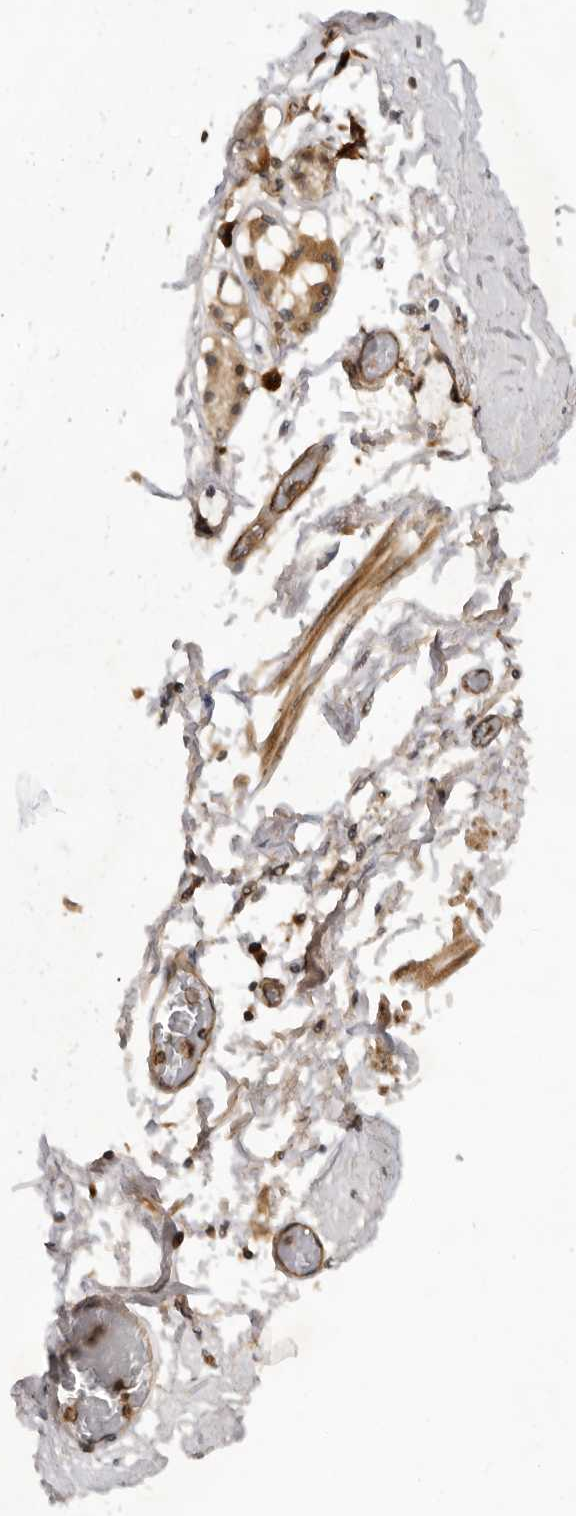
{"staining": {"intensity": "weak", "quantity": "<25%", "location": "cytoplasmic/membranous"}, "tissue": "adipose tissue", "cell_type": "Adipocytes", "image_type": "normal", "snomed": [{"axis": "morphology", "description": "Normal tissue, NOS"}, {"axis": "topography", "description": "Cartilage tissue"}, {"axis": "topography", "description": "Lung"}], "caption": "A micrograph of adipose tissue stained for a protein demonstrates no brown staining in adipocytes. (Brightfield microscopy of DAB (3,3'-diaminobenzidine) IHC at high magnification).", "gene": "DCAF8", "patient": {"sex": "female", "age": 77}}